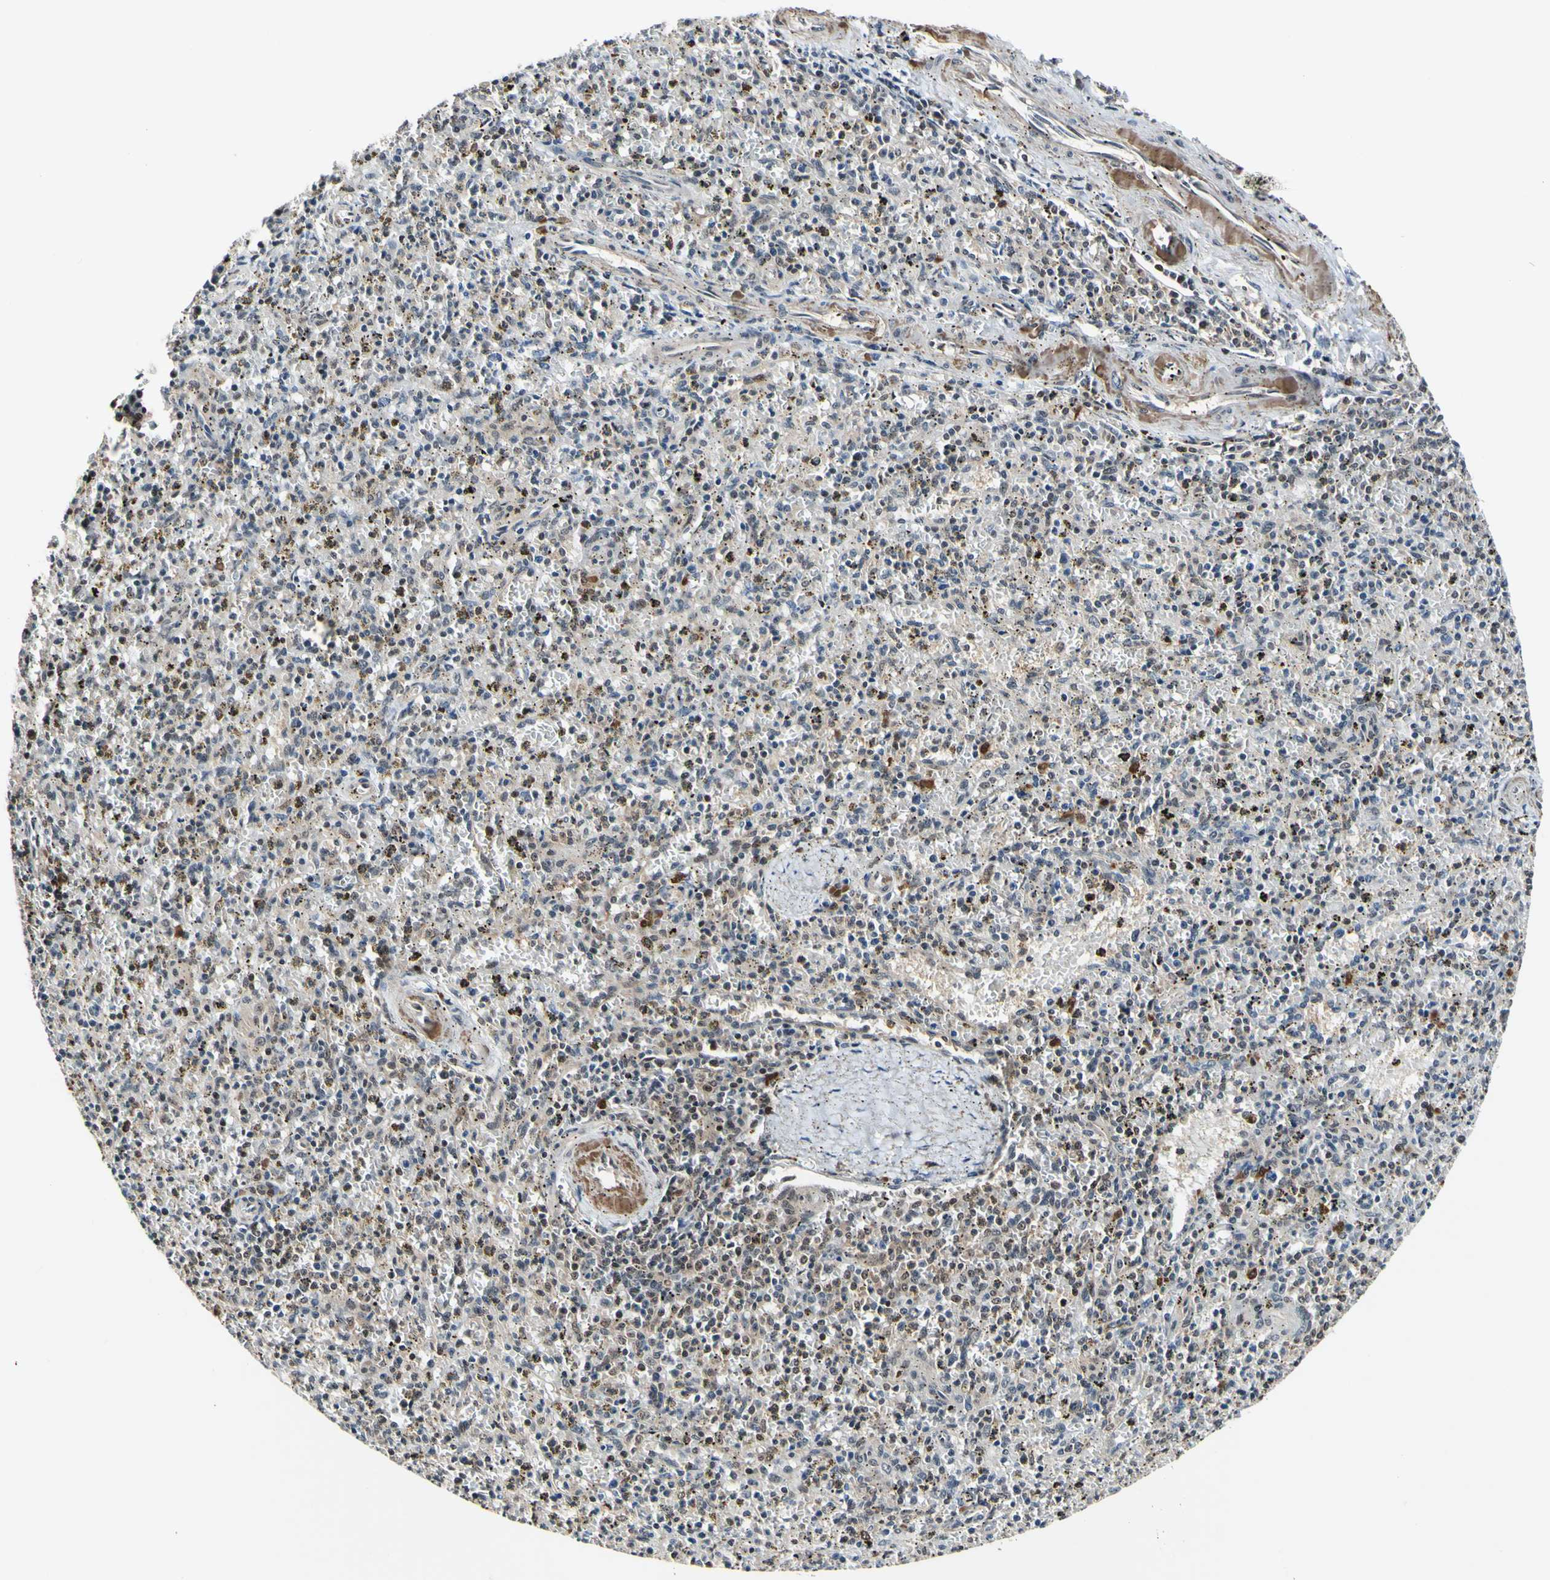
{"staining": {"intensity": "weak", "quantity": ">75%", "location": "cytoplasmic/membranous,nuclear"}, "tissue": "spleen", "cell_type": "Cells in red pulp", "image_type": "normal", "snomed": [{"axis": "morphology", "description": "Normal tissue, NOS"}, {"axis": "topography", "description": "Spleen"}], "caption": "Spleen was stained to show a protein in brown. There is low levels of weak cytoplasmic/membranous,nuclear expression in about >75% of cells in red pulp. The protein is stained brown, and the nuclei are stained in blue (DAB (3,3'-diaminobenzidine) IHC with brightfield microscopy, high magnification).", "gene": "PSMD10", "patient": {"sex": "male", "age": 72}}